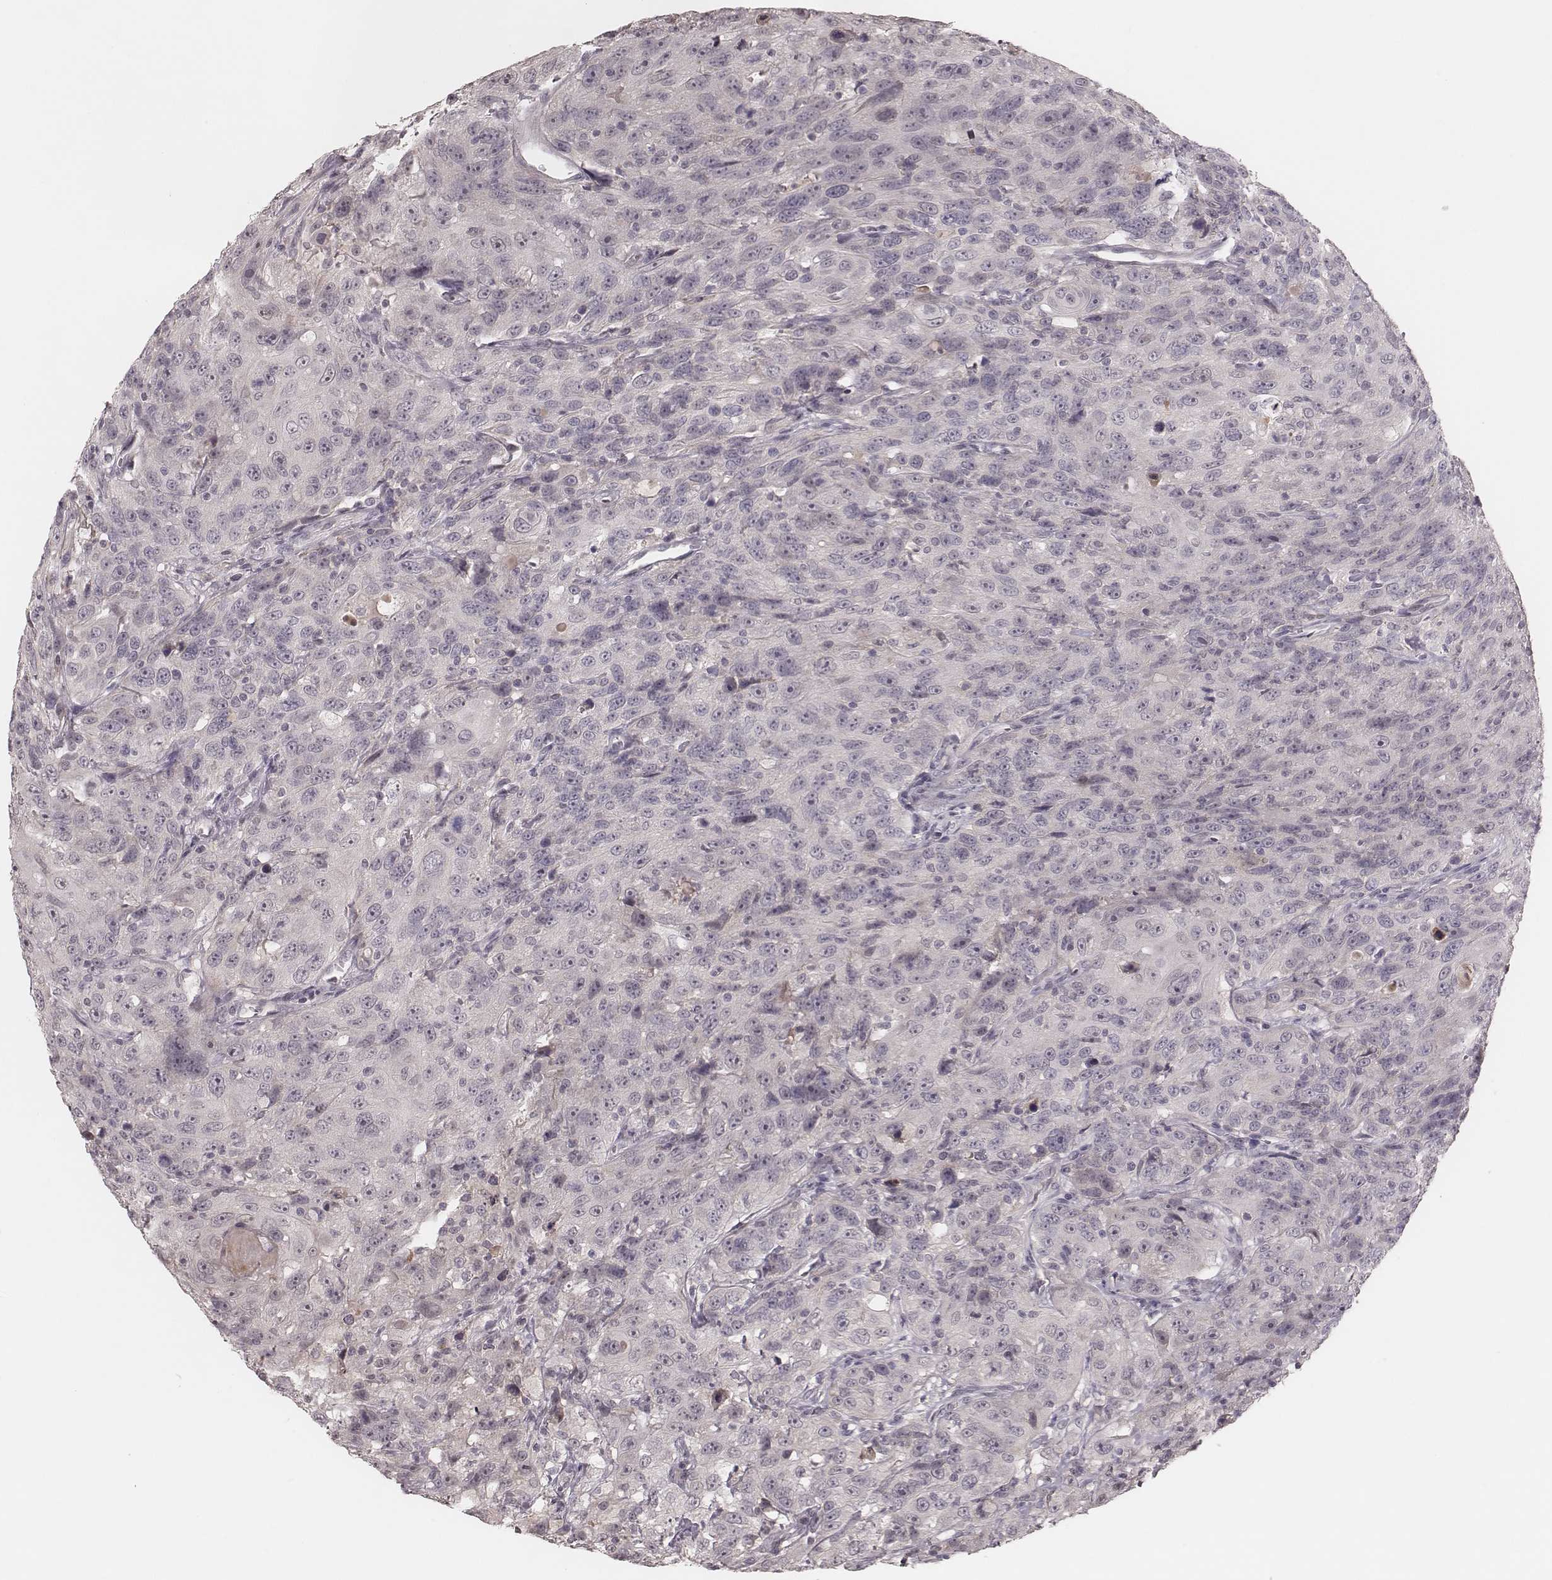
{"staining": {"intensity": "negative", "quantity": "none", "location": "none"}, "tissue": "urothelial cancer", "cell_type": "Tumor cells", "image_type": "cancer", "snomed": [{"axis": "morphology", "description": "Urothelial carcinoma, NOS"}, {"axis": "morphology", "description": "Urothelial carcinoma, High grade"}, {"axis": "topography", "description": "Urinary bladder"}], "caption": "There is no significant expression in tumor cells of urothelial carcinoma (high-grade).", "gene": "FAM13B", "patient": {"sex": "female", "age": 73}}